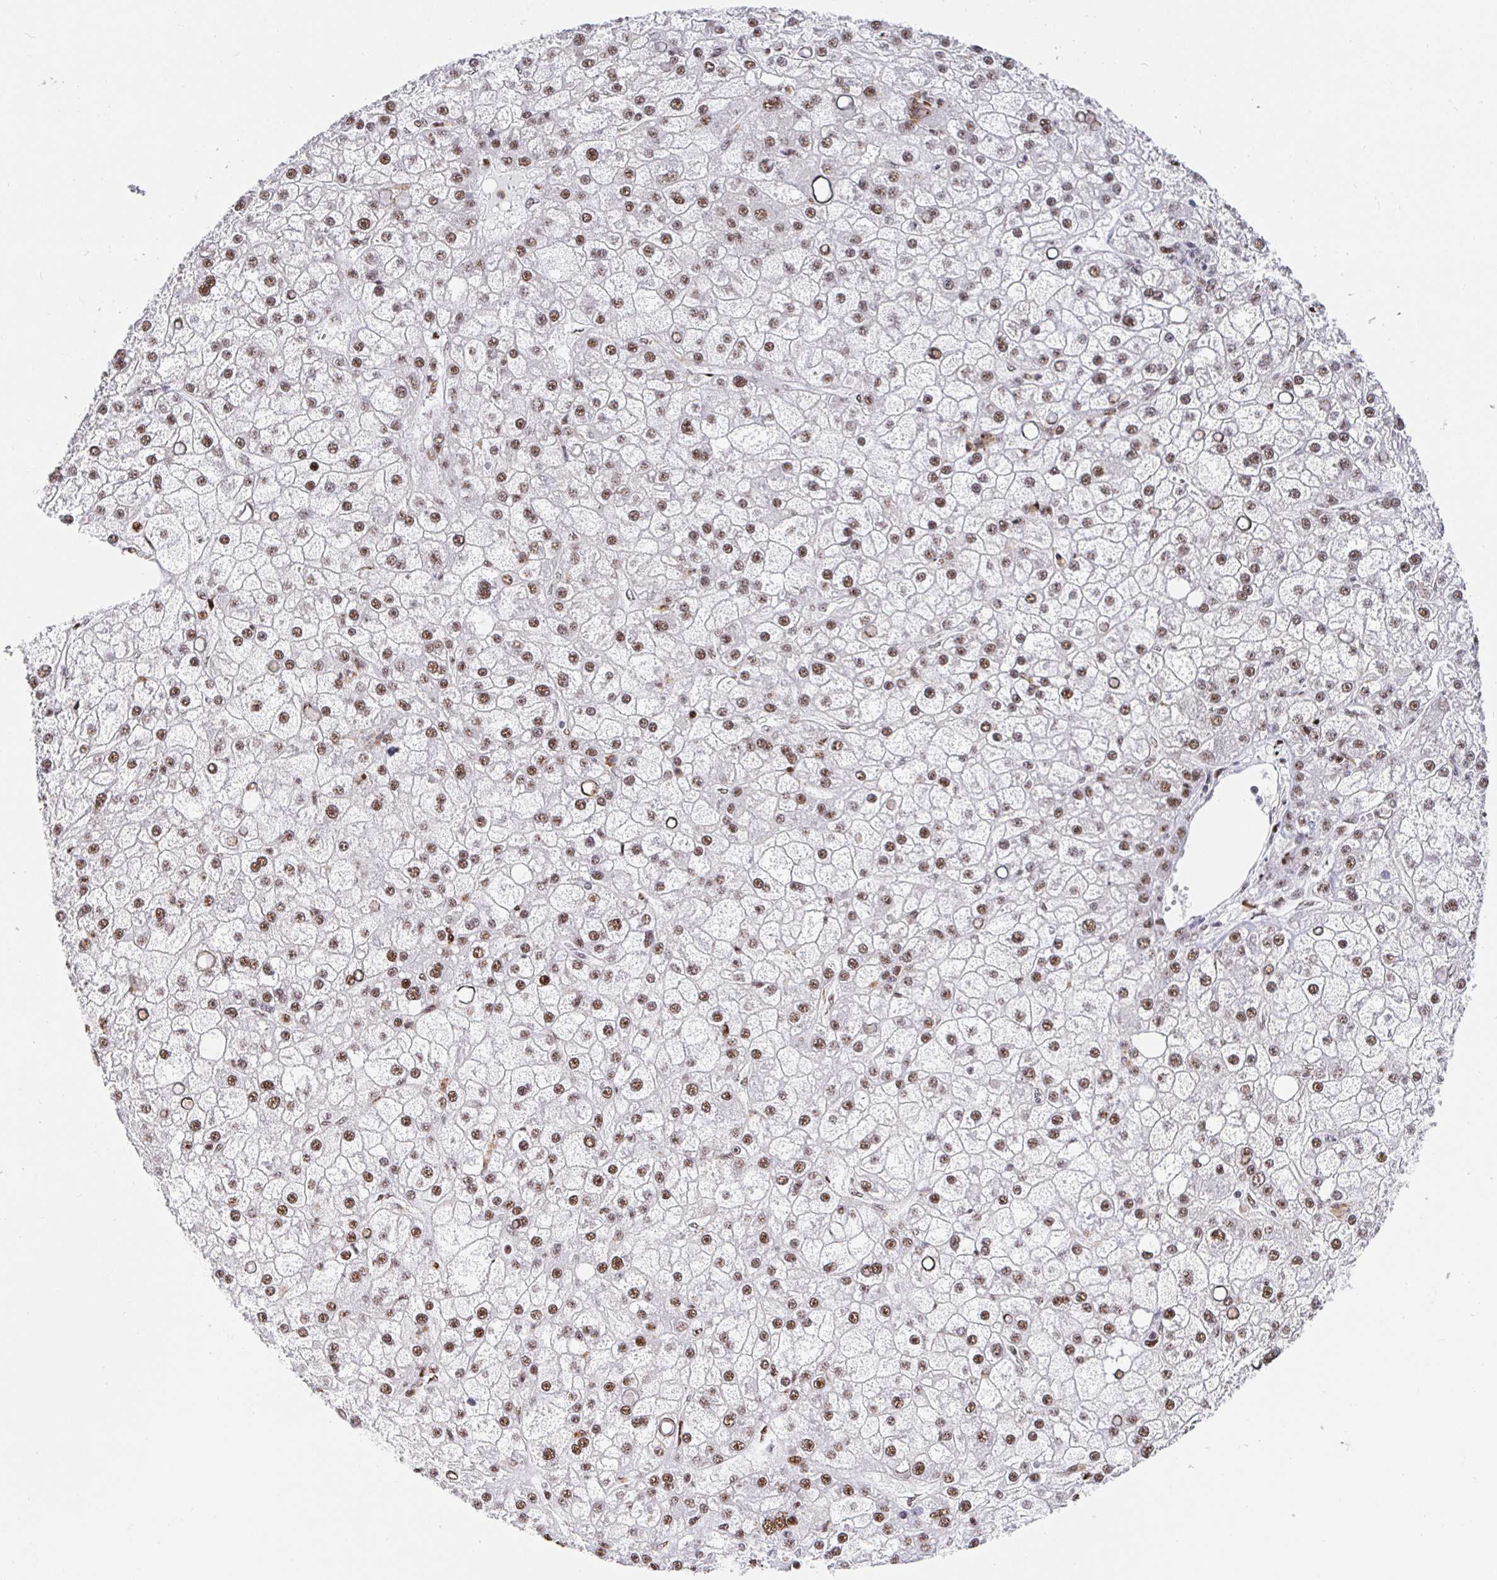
{"staining": {"intensity": "moderate", "quantity": ">75%", "location": "nuclear"}, "tissue": "liver cancer", "cell_type": "Tumor cells", "image_type": "cancer", "snomed": [{"axis": "morphology", "description": "Carcinoma, Hepatocellular, NOS"}, {"axis": "topography", "description": "Liver"}], "caption": "Immunohistochemistry (IHC) micrograph of neoplastic tissue: hepatocellular carcinoma (liver) stained using immunohistochemistry displays medium levels of moderate protein expression localized specifically in the nuclear of tumor cells, appearing as a nuclear brown color.", "gene": "SETD5", "patient": {"sex": "male", "age": 67}}